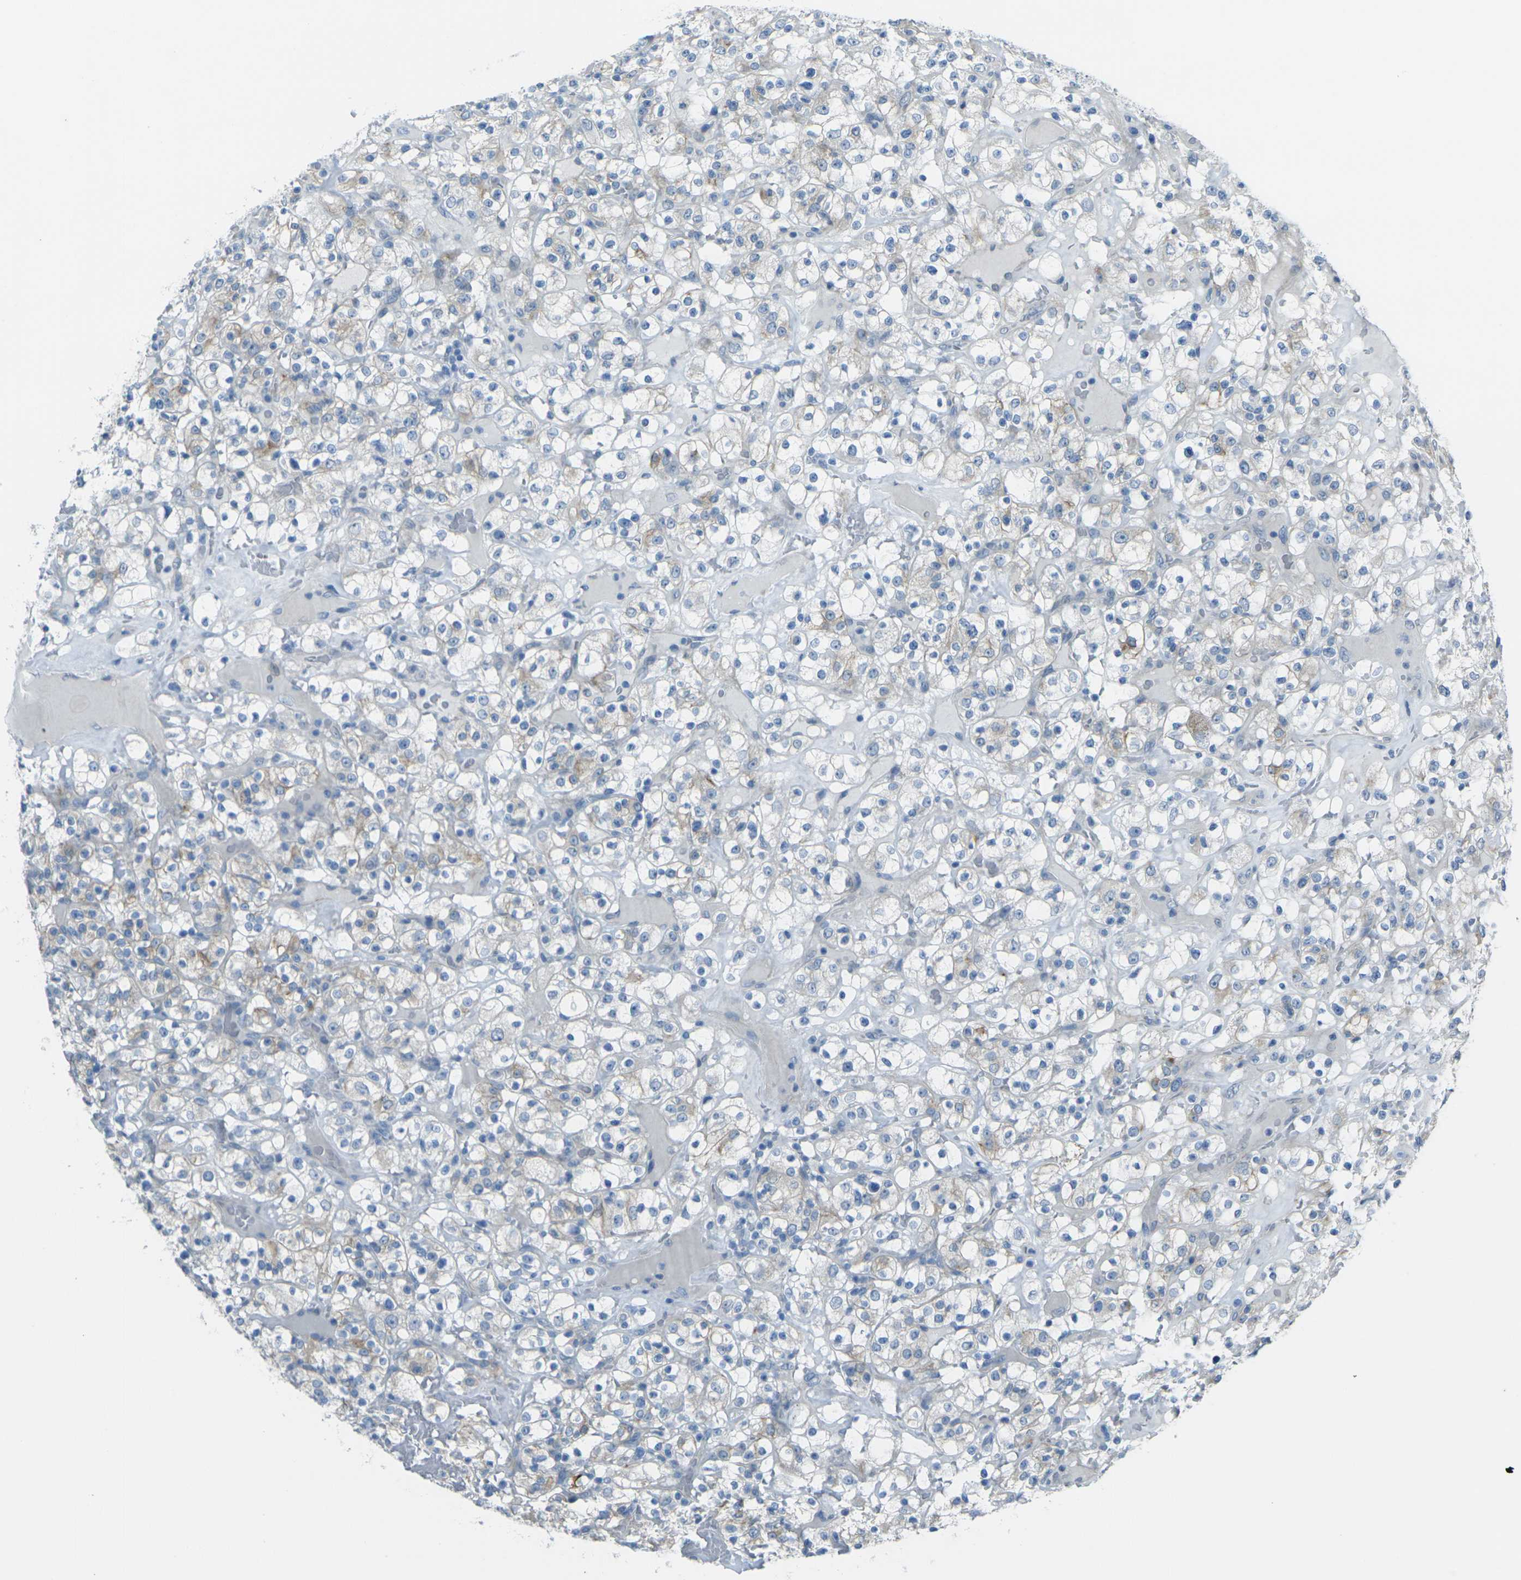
{"staining": {"intensity": "weak", "quantity": "<25%", "location": "cytoplasmic/membranous"}, "tissue": "renal cancer", "cell_type": "Tumor cells", "image_type": "cancer", "snomed": [{"axis": "morphology", "description": "Normal tissue, NOS"}, {"axis": "morphology", "description": "Adenocarcinoma, NOS"}, {"axis": "topography", "description": "Kidney"}], "caption": "Immunohistochemistry (IHC) photomicrograph of neoplastic tissue: human renal adenocarcinoma stained with DAB displays no significant protein expression in tumor cells. Nuclei are stained in blue.", "gene": "ANKRD46", "patient": {"sex": "female", "age": 72}}